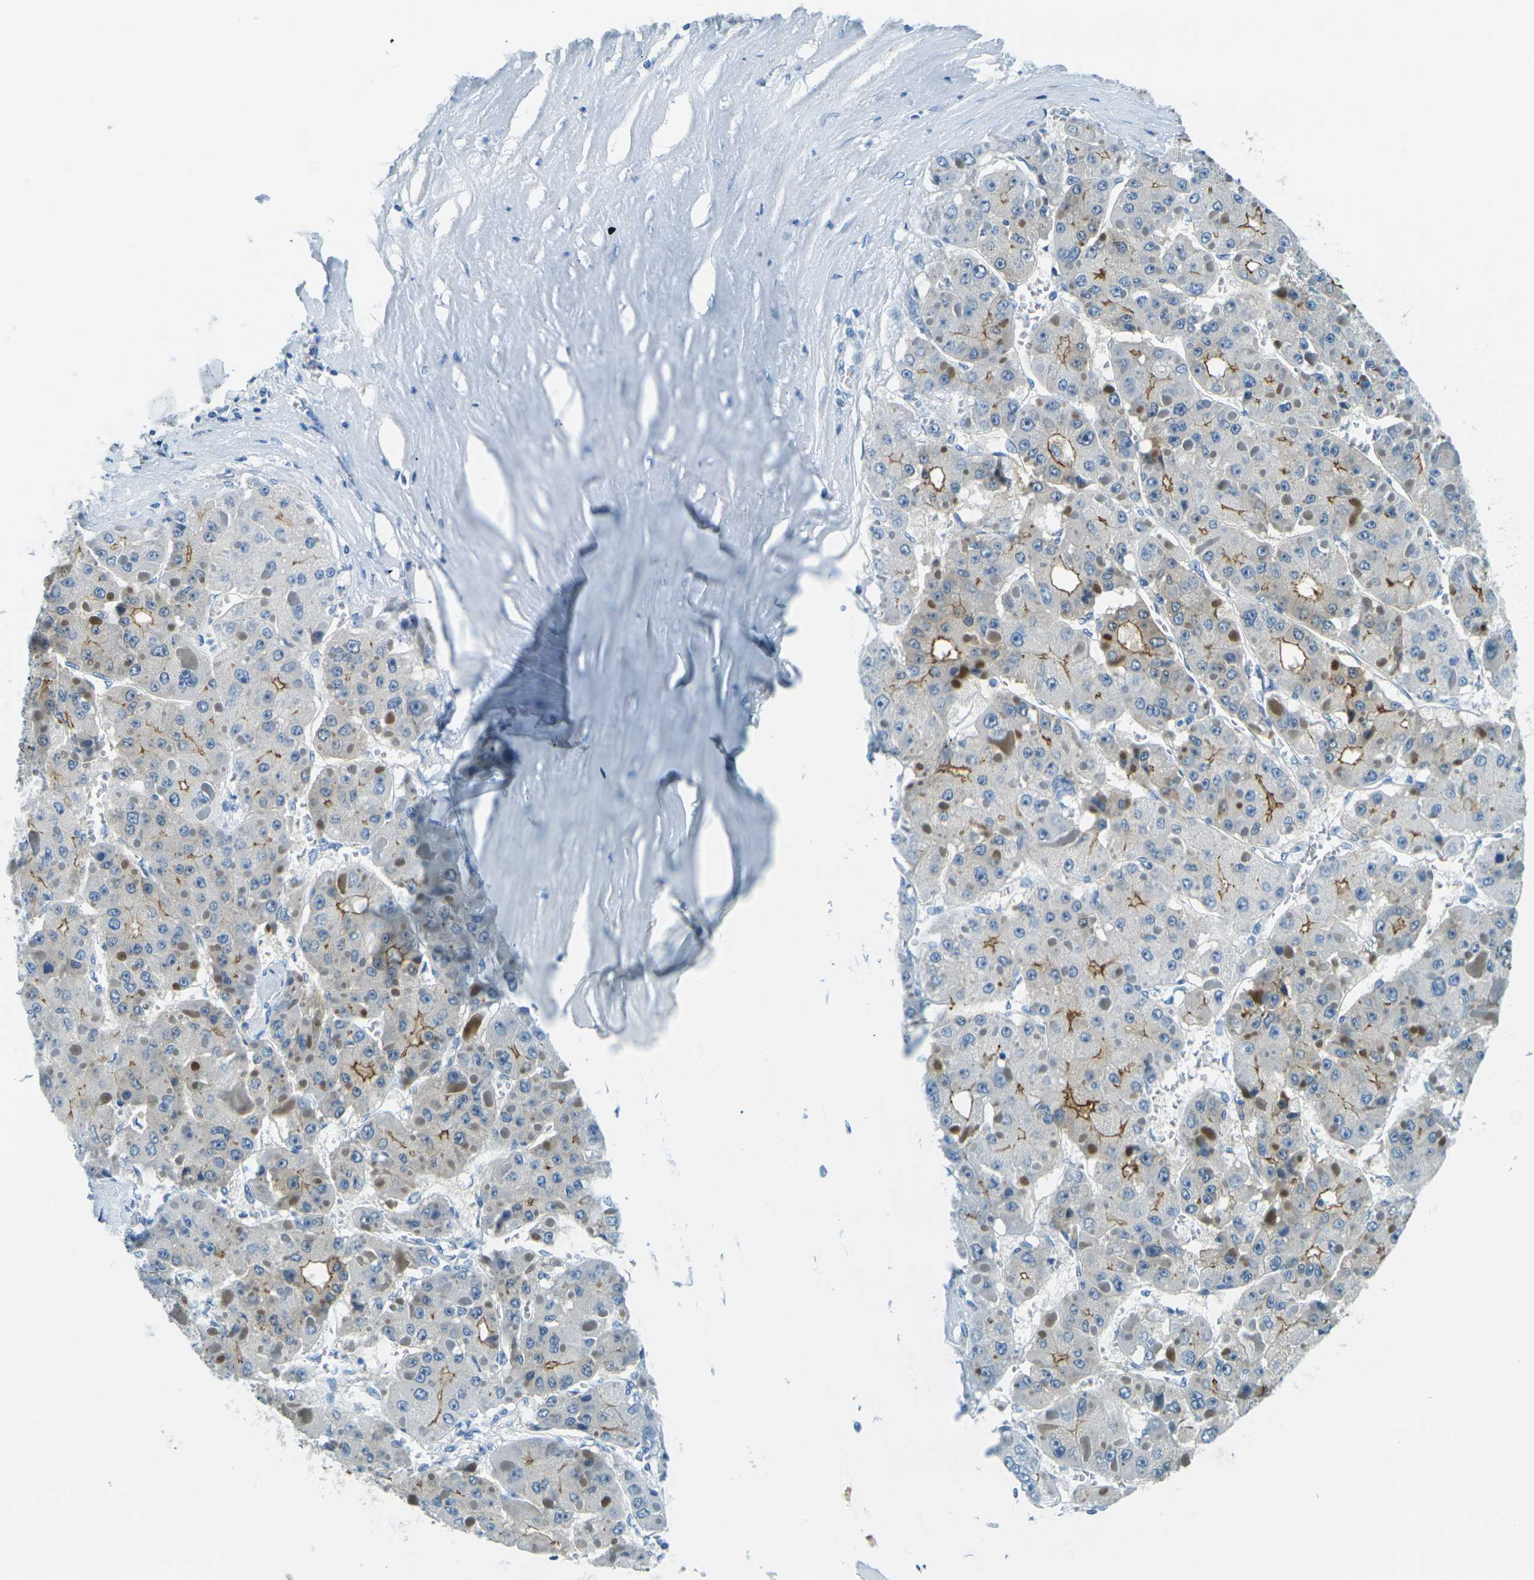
{"staining": {"intensity": "moderate", "quantity": "25%-75%", "location": "cytoplasmic/membranous"}, "tissue": "liver cancer", "cell_type": "Tumor cells", "image_type": "cancer", "snomed": [{"axis": "morphology", "description": "Carcinoma, Hepatocellular, NOS"}, {"axis": "topography", "description": "Liver"}], "caption": "Hepatocellular carcinoma (liver) stained with a protein marker demonstrates moderate staining in tumor cells.", "gene": "OCLN", "patient": {"sex": "female", "age": 73}}